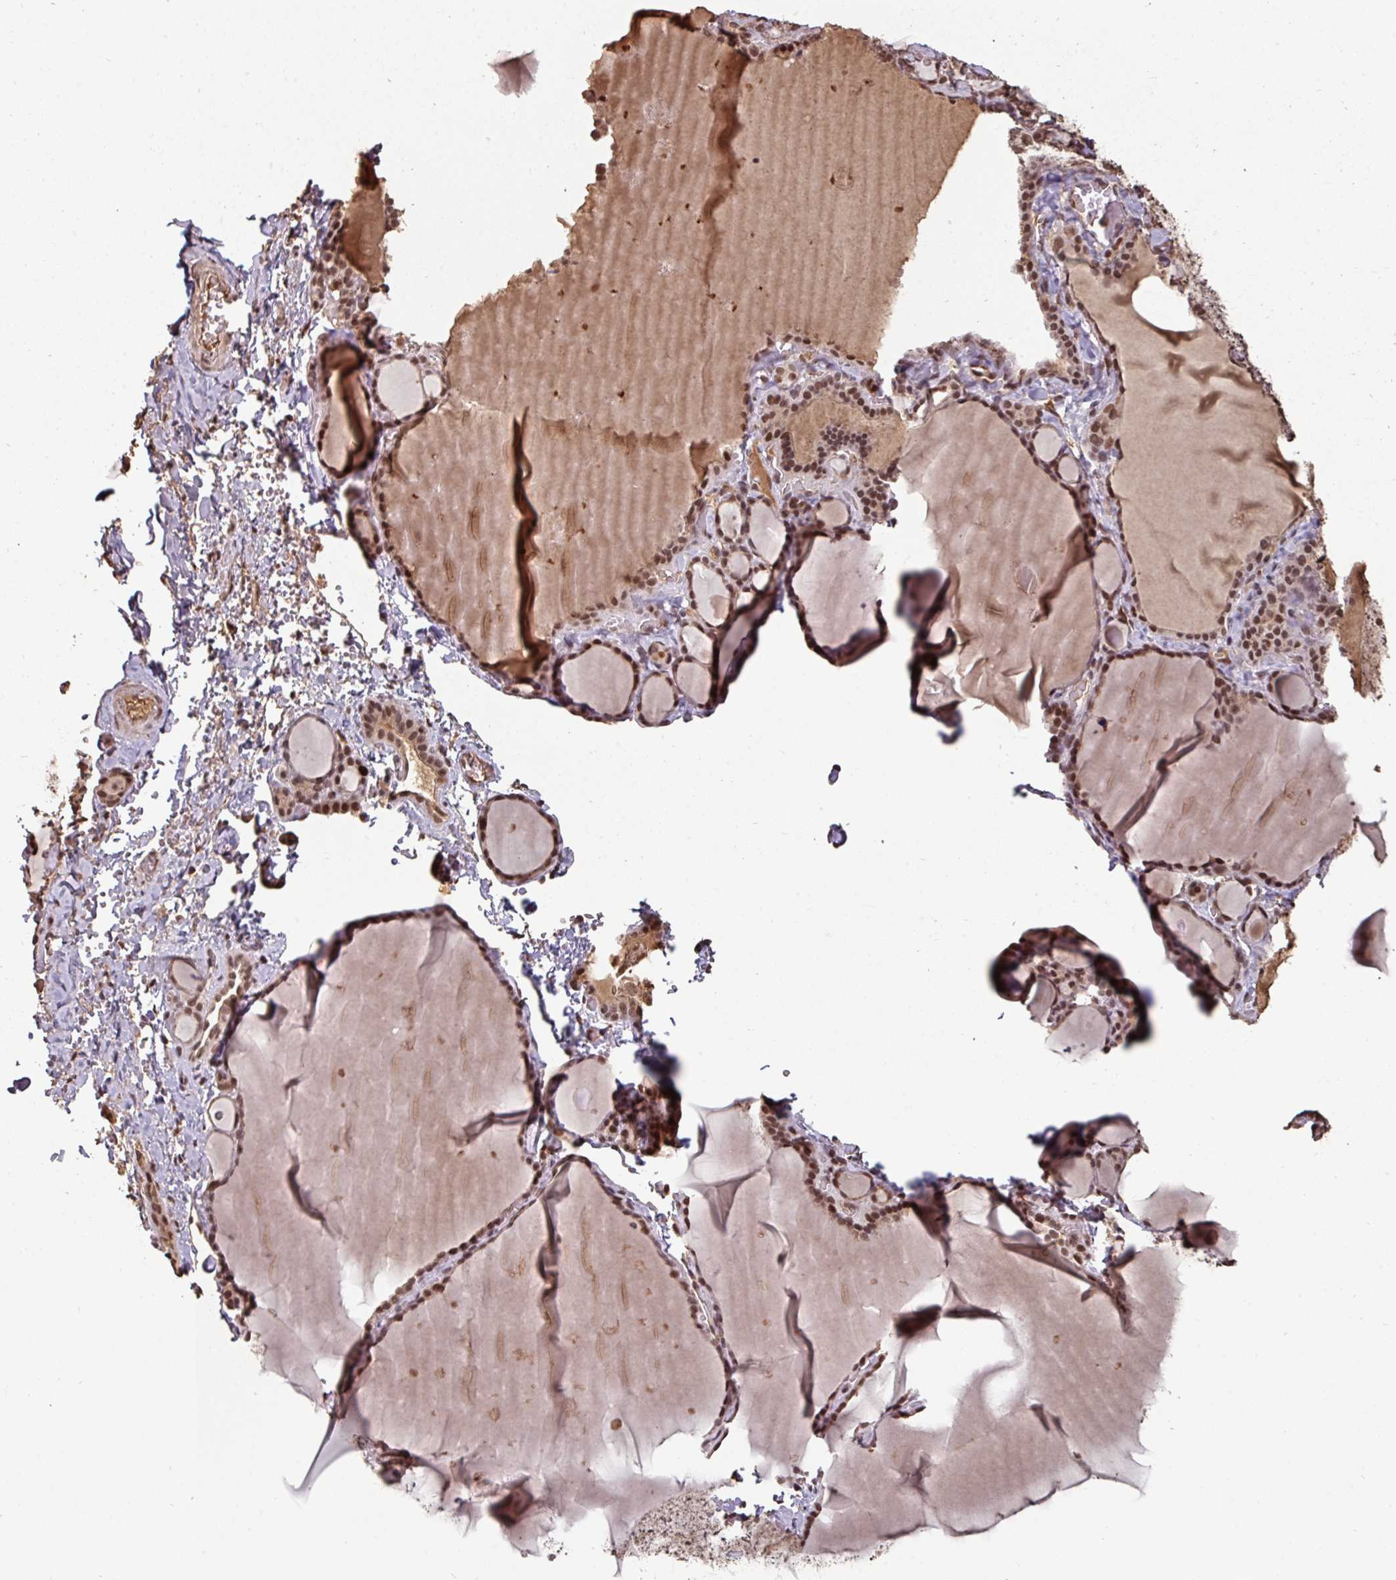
{"staining": {"intensity": "strong", "quantity": ">75%", "location": "cytoplasmic/membranous,nuclear"}, "tissue": "thyroid gland", "cell_type": "Glandular cells", "image_type": "normal", "snomed": [{"axis": "morphology", "description": "Normal tissue, NOS"}, {"axis": "topography", "description": "Thyroid gland"}], "caption": "Glandular cells display high levels of strong cytoplasmic/membranous,nuclear expression in approximately >75% of cells in unremarkable thyroid gland. (Stains: DAB (3,3'-diaminobenzidine) in brown, nuclei in blue, Microscopy: brightfield microscopy at high magnification).", "gene": "POLD1", "patient": {"sex": "female", "age": 49}}